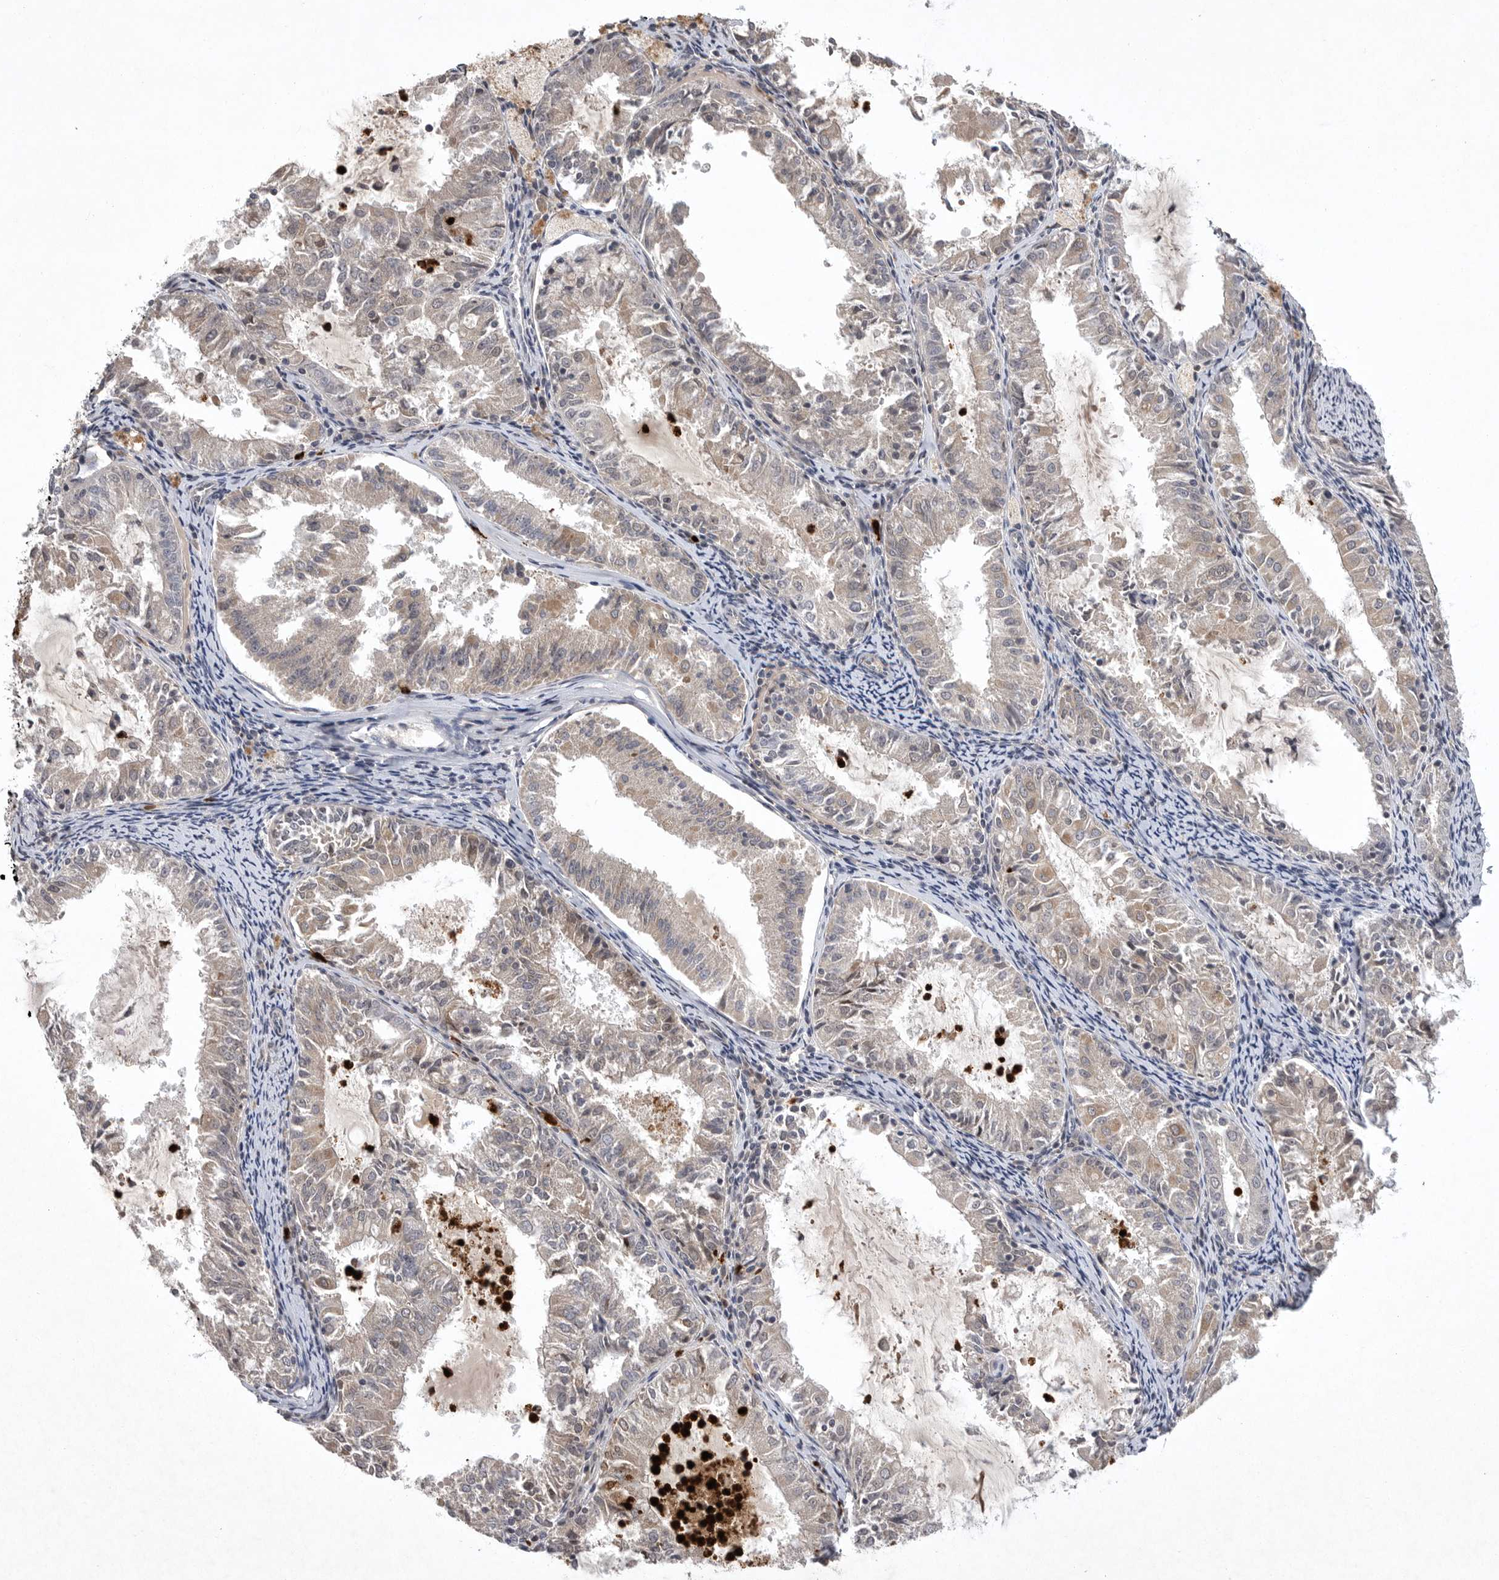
{"staining": {"intensity": "weak", "quantity": "<25%", "location": "cytoplasmic/membranous"}, "tissue": "endometrial cancer", "cell_type": "Tumor cells", "image_type": "cancer", "snomed": [{"axis": "morphology", "description": "Adenocarcinoma, NOS"}, {"axis": "topography", "description": "Endometrium"}], "caption": "There is no significant expression in tumor cells of endometrial adenocarcinoma.", "gene": "UBE3D", "patient": {"sex": "female", "age": 57}}